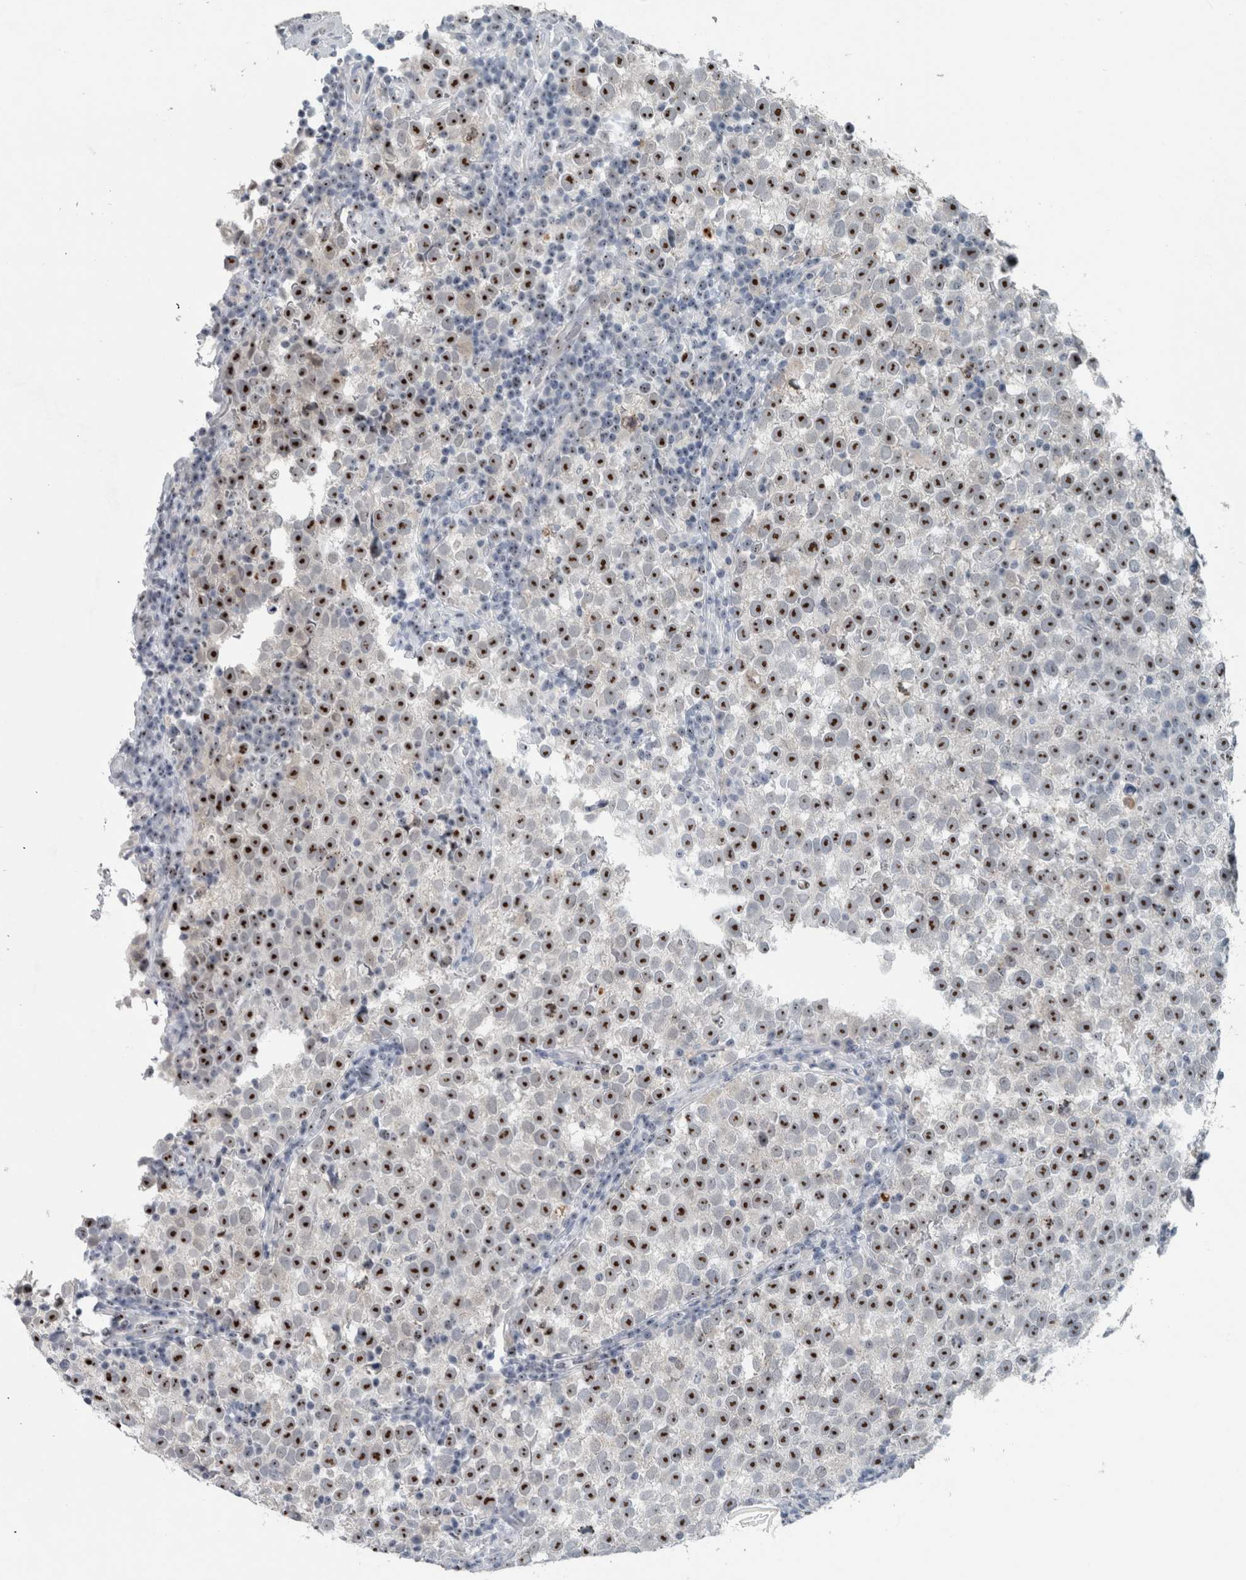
{"staining": {"intensity": "strong", "quantity": ">75%", "location": "nuclear"}, "tissue": "testis cancer", "cell_type": "Tumor cells", "image_type": "cancer", "snomed": [{"axis": "morphology", "description": "Normal tissue, NOS"}, {"axis": "morphology", "description": "Seminoma, NOS"}, {"axis": "topography", "description": "Testis"}], "caption": "Immunohistochemistry (IHC) histopathology image of human testis cancer (seminoma) stained for a protein (brown), which exhibits high levels of strong nuclear expression in about >75% of tumor cells.", "gene": "UTP6", "patient": {"sex": "male", "age": 43}}